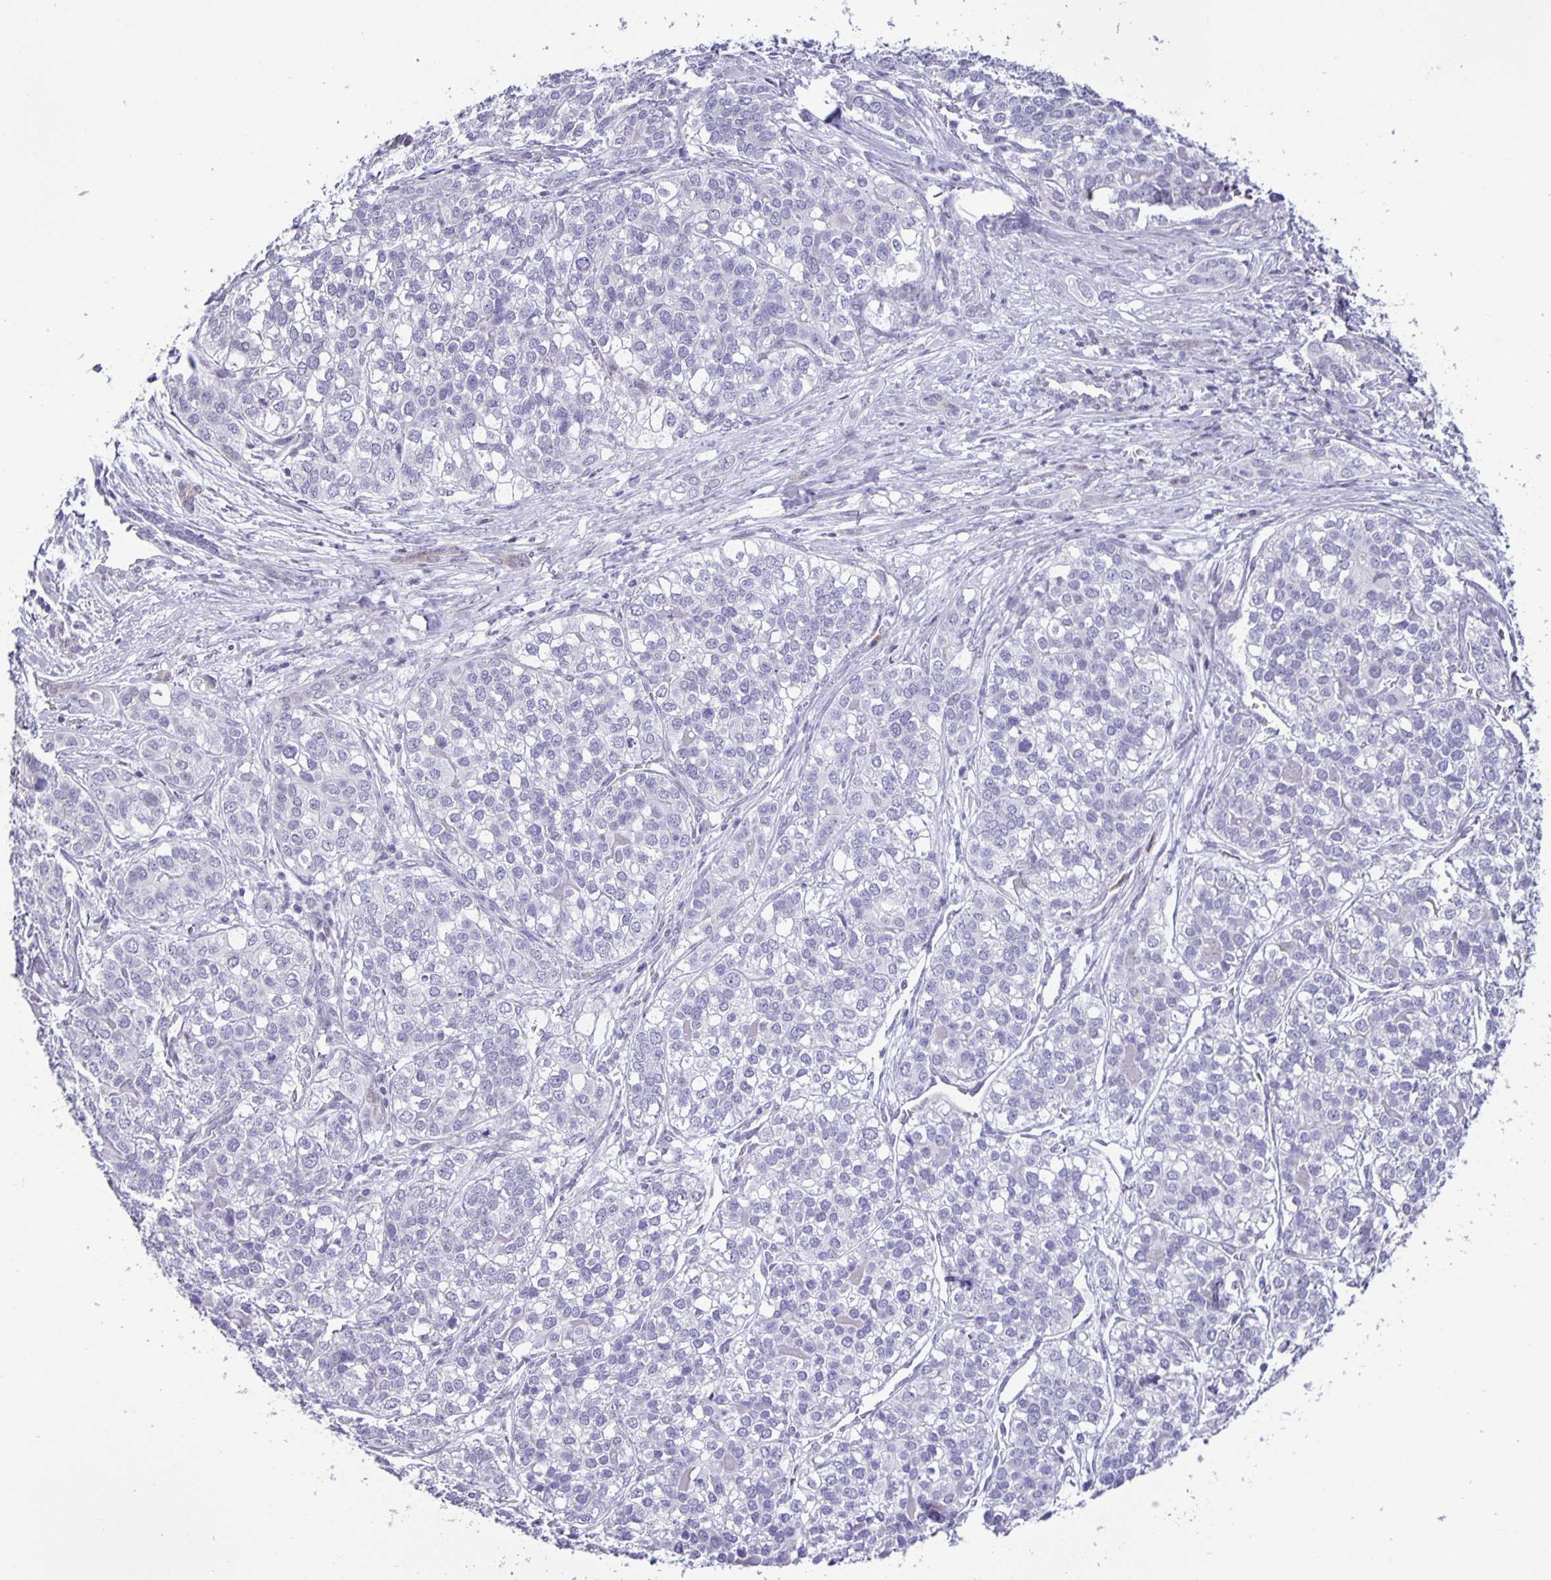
{"staining": {"intensity": "negative", "quantity": "none", "location": "none"}, "tissue": "liver cancer", "cell_type": "Tumor cells", "image_type": "cancer", "snomed": [{"axis": "morphology", "description": "Cholangiocarcinoma"}, {"axis": "topography", "description": "Liver"}], "caption": "DAB (3,3'-diaminobenzidine) immunohistochemical staining of liver cholangiocarcinoma displays no significant positivity in tumor cells.", "gene": "PHRF1", "patient": {"sex": "male", "age": 56}}